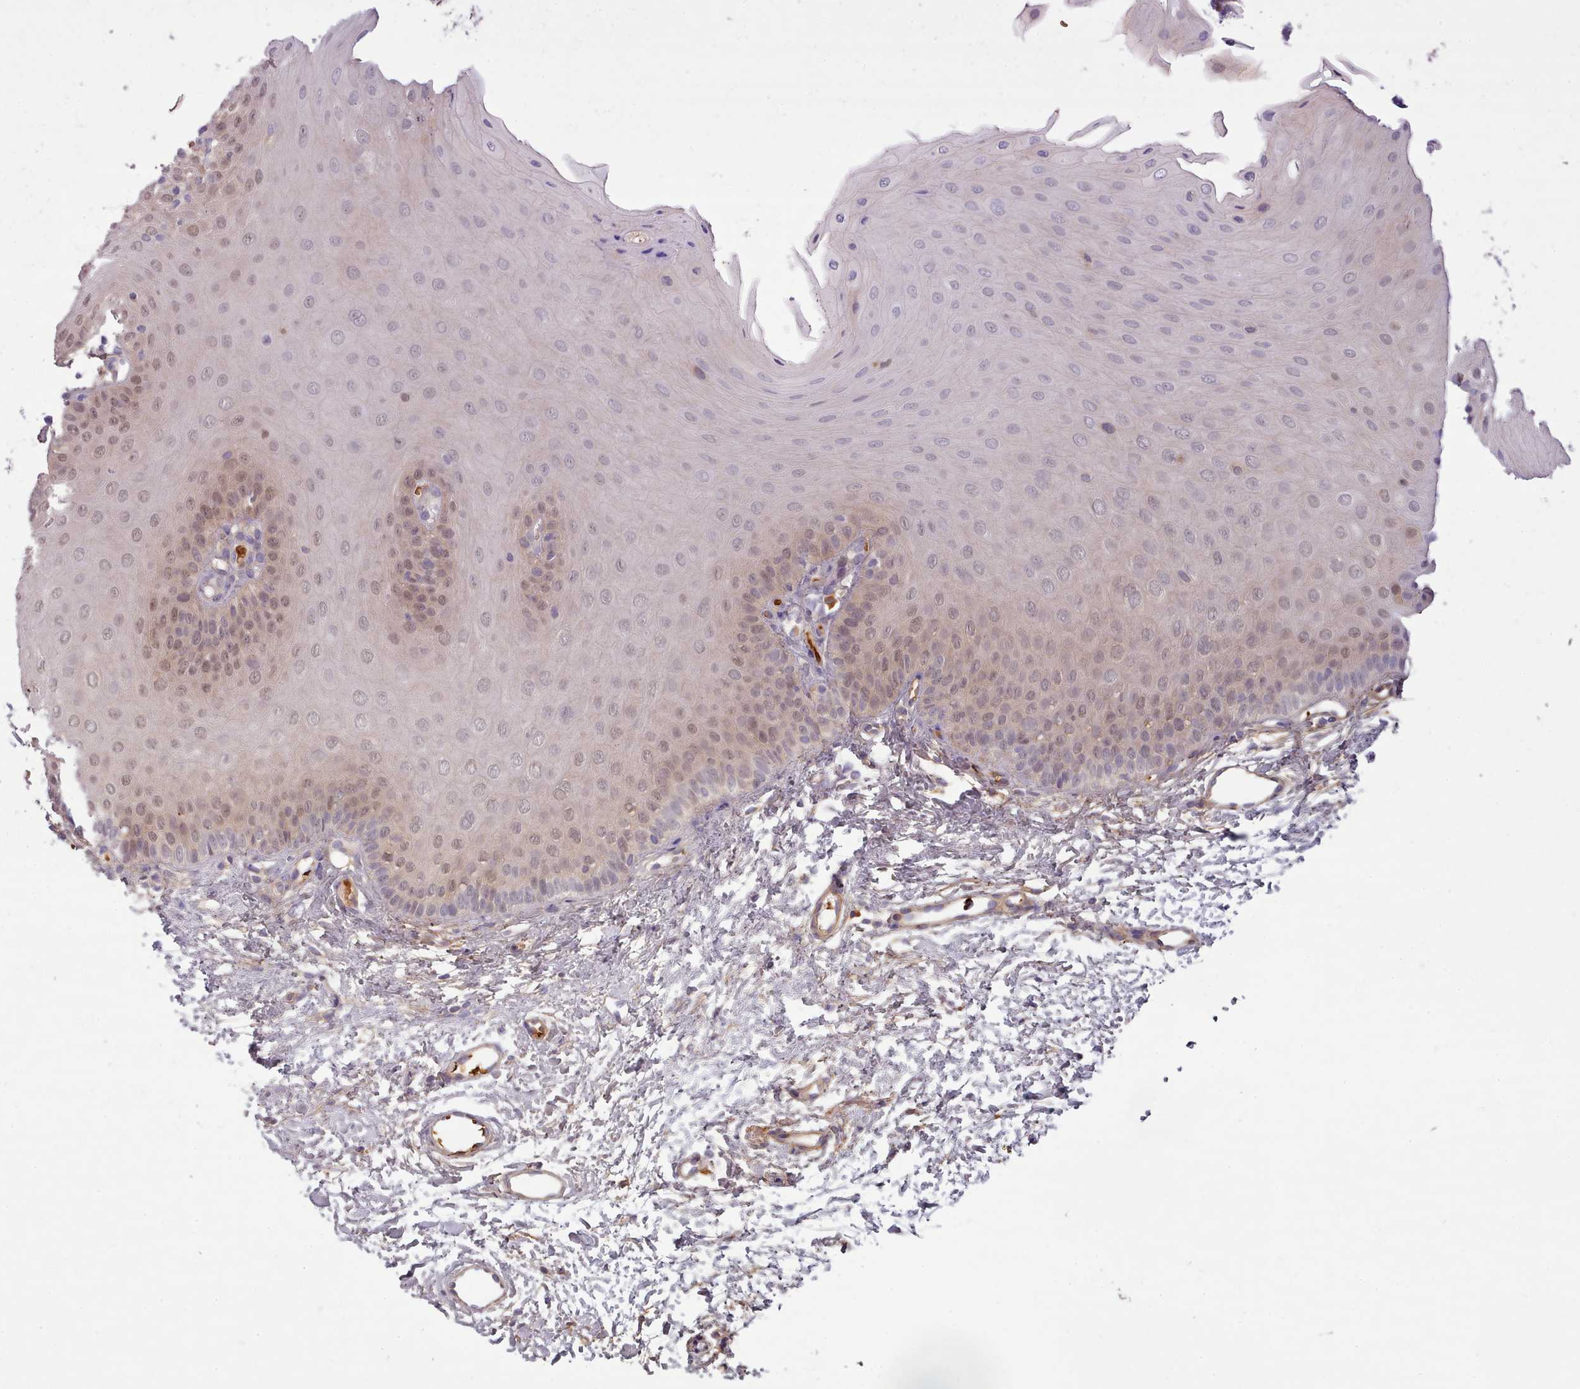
{"staining": {"intensity": "moderate", "quantity": "25%-75%", "location": "nuclear"}, "tissue": "oral mucosa", "cell_type": "Squamous epithelial cells", "image_type": "normal", "snomed": [{"axis": "morphology", "description": "Normal tissue, NOS"}, {"axis": "topography", "description": "Oral tissue"}], "caption": "An immunohistochemistry (IHC) image of benign tissue is shown. Protein staining in brown labels moderate nuclear positivity in oral mucosa within squamous epithelial cells.", "gene": "CLNS1A", "patient": {"sex": "female", "age": 68}}